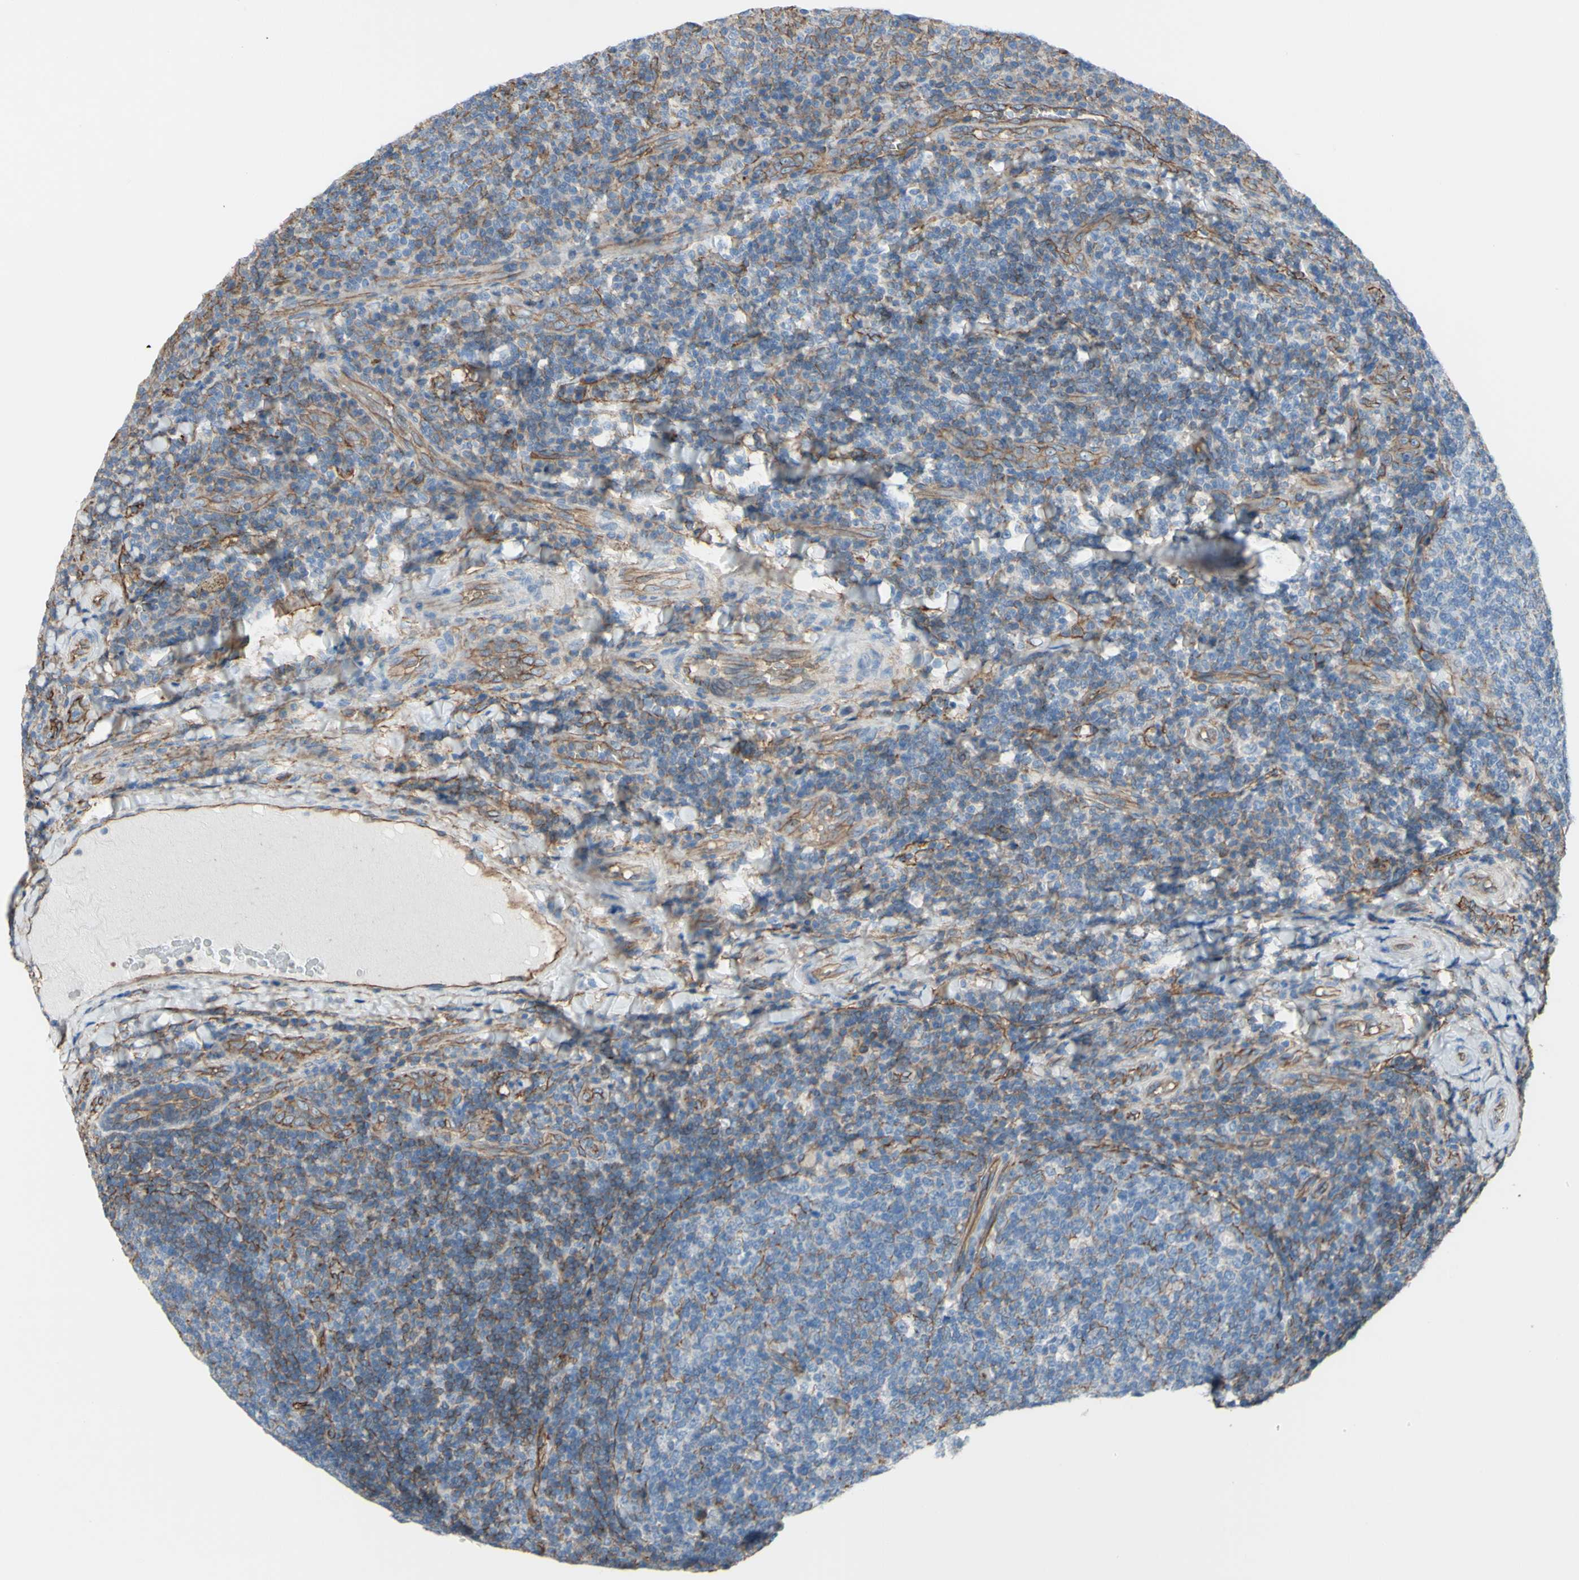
{"staining": {"intensity": "weak", "quantity": ">75%", "location": "cytoplasmic/membranous"}, "tissue": "tonsil", "cell_type": "Germinal center cells", "image_type": "normal", "snomed": [{"axis": "morphology", "description": "Normal tissue, NOS"}, {"axis": "topography", "description": "Tonsil"}], "caption": "Protein analysis of benign tonsil reveals weak cytoplasmic/membranous expression in about >75% of germinal center cells.", "gene": "TPBG", "patient": {"sex": "male", "age": 17}}